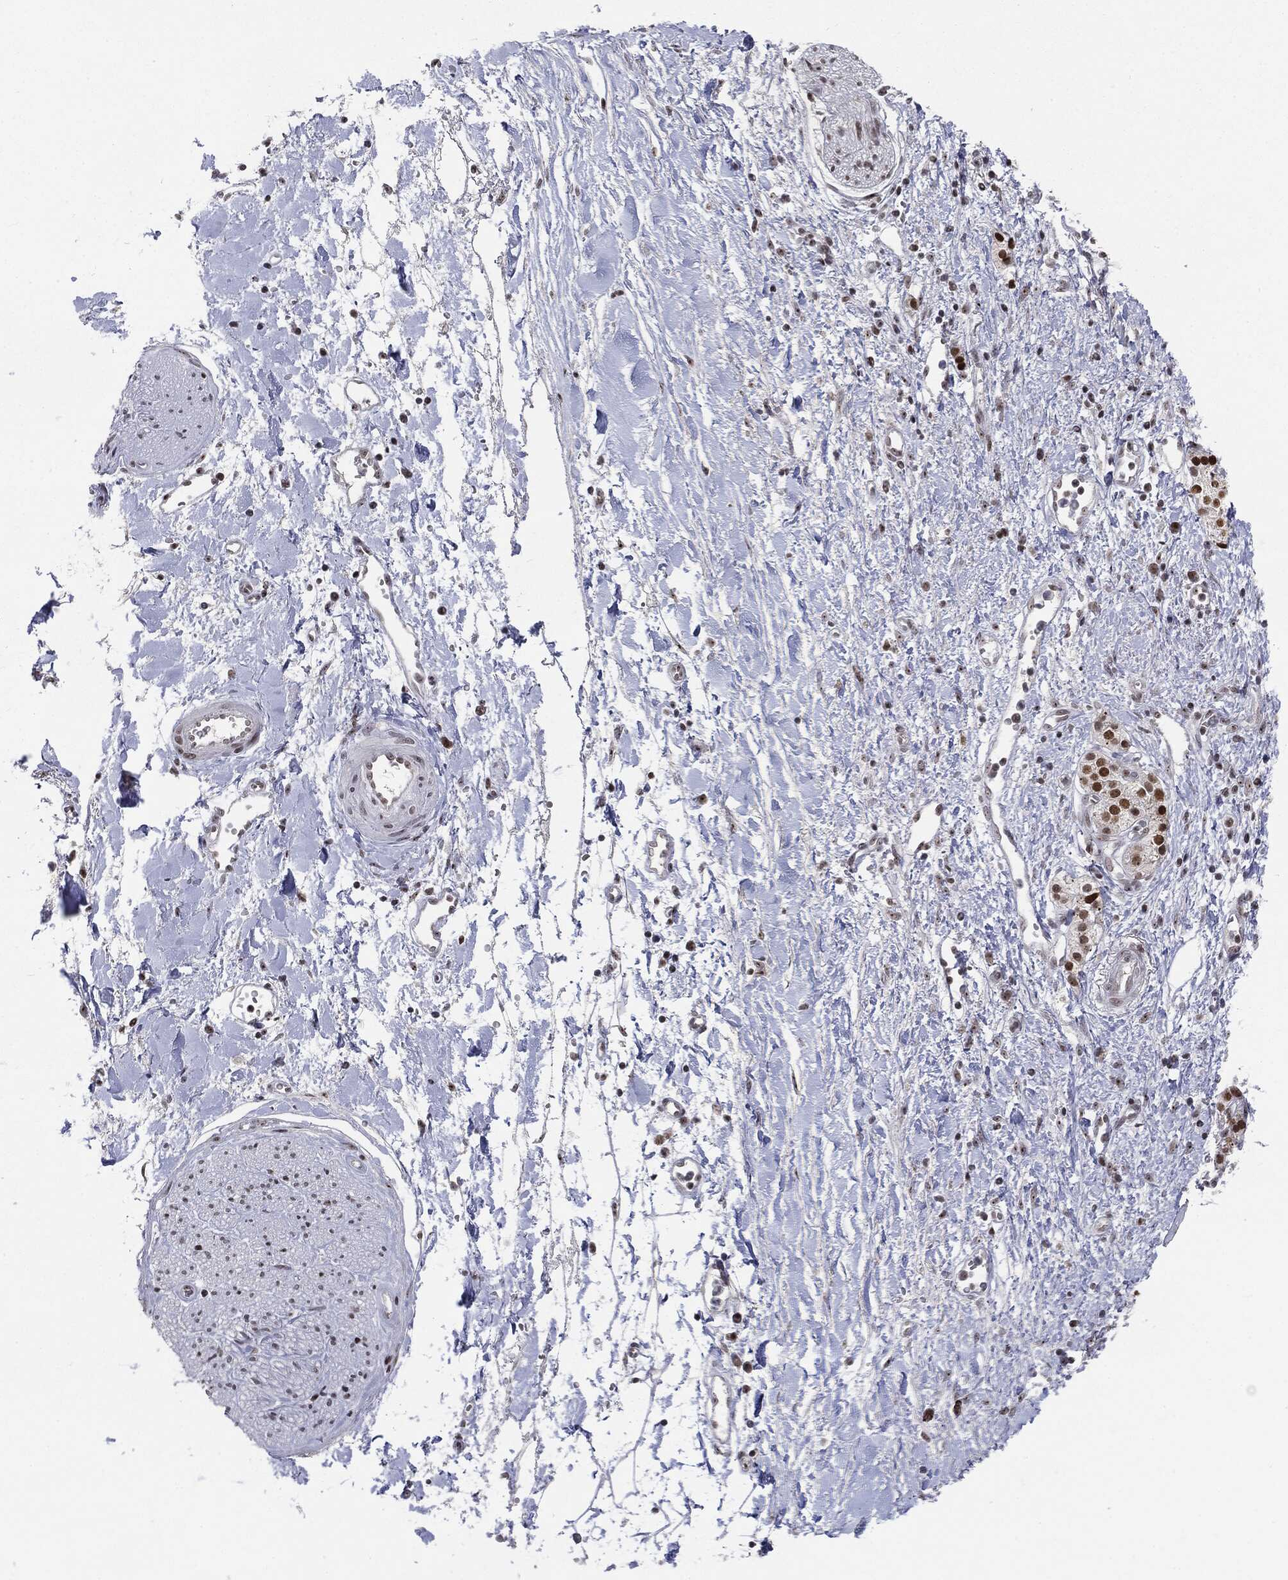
{"staining": {"intensity": "negative", "quantity": "none", "location": "none"}, "tissue": "soft tissue", "cell_type": "Fibroblasts", "image_type": "normal", "snomed": [{"axis": "morphology", "description": "Normal tissue, NOS"}, {"axis": "morphology", "description": "Adenocarcinoma, NOS"}, {"axis": "topography", "description": "Pancreas"}, {"axis": "topography", "description": "Peripheral nerve tissue"}], "caption": "DAB (3,3'-diaminobenzidine) immunohistochemical staining of unremarkable human soft tissue exhibits no significant expression in fibroblasts. Nuclei are stained in blue.", "gene": "MDC1", "patient": {"sex": "male", "age": 61}}